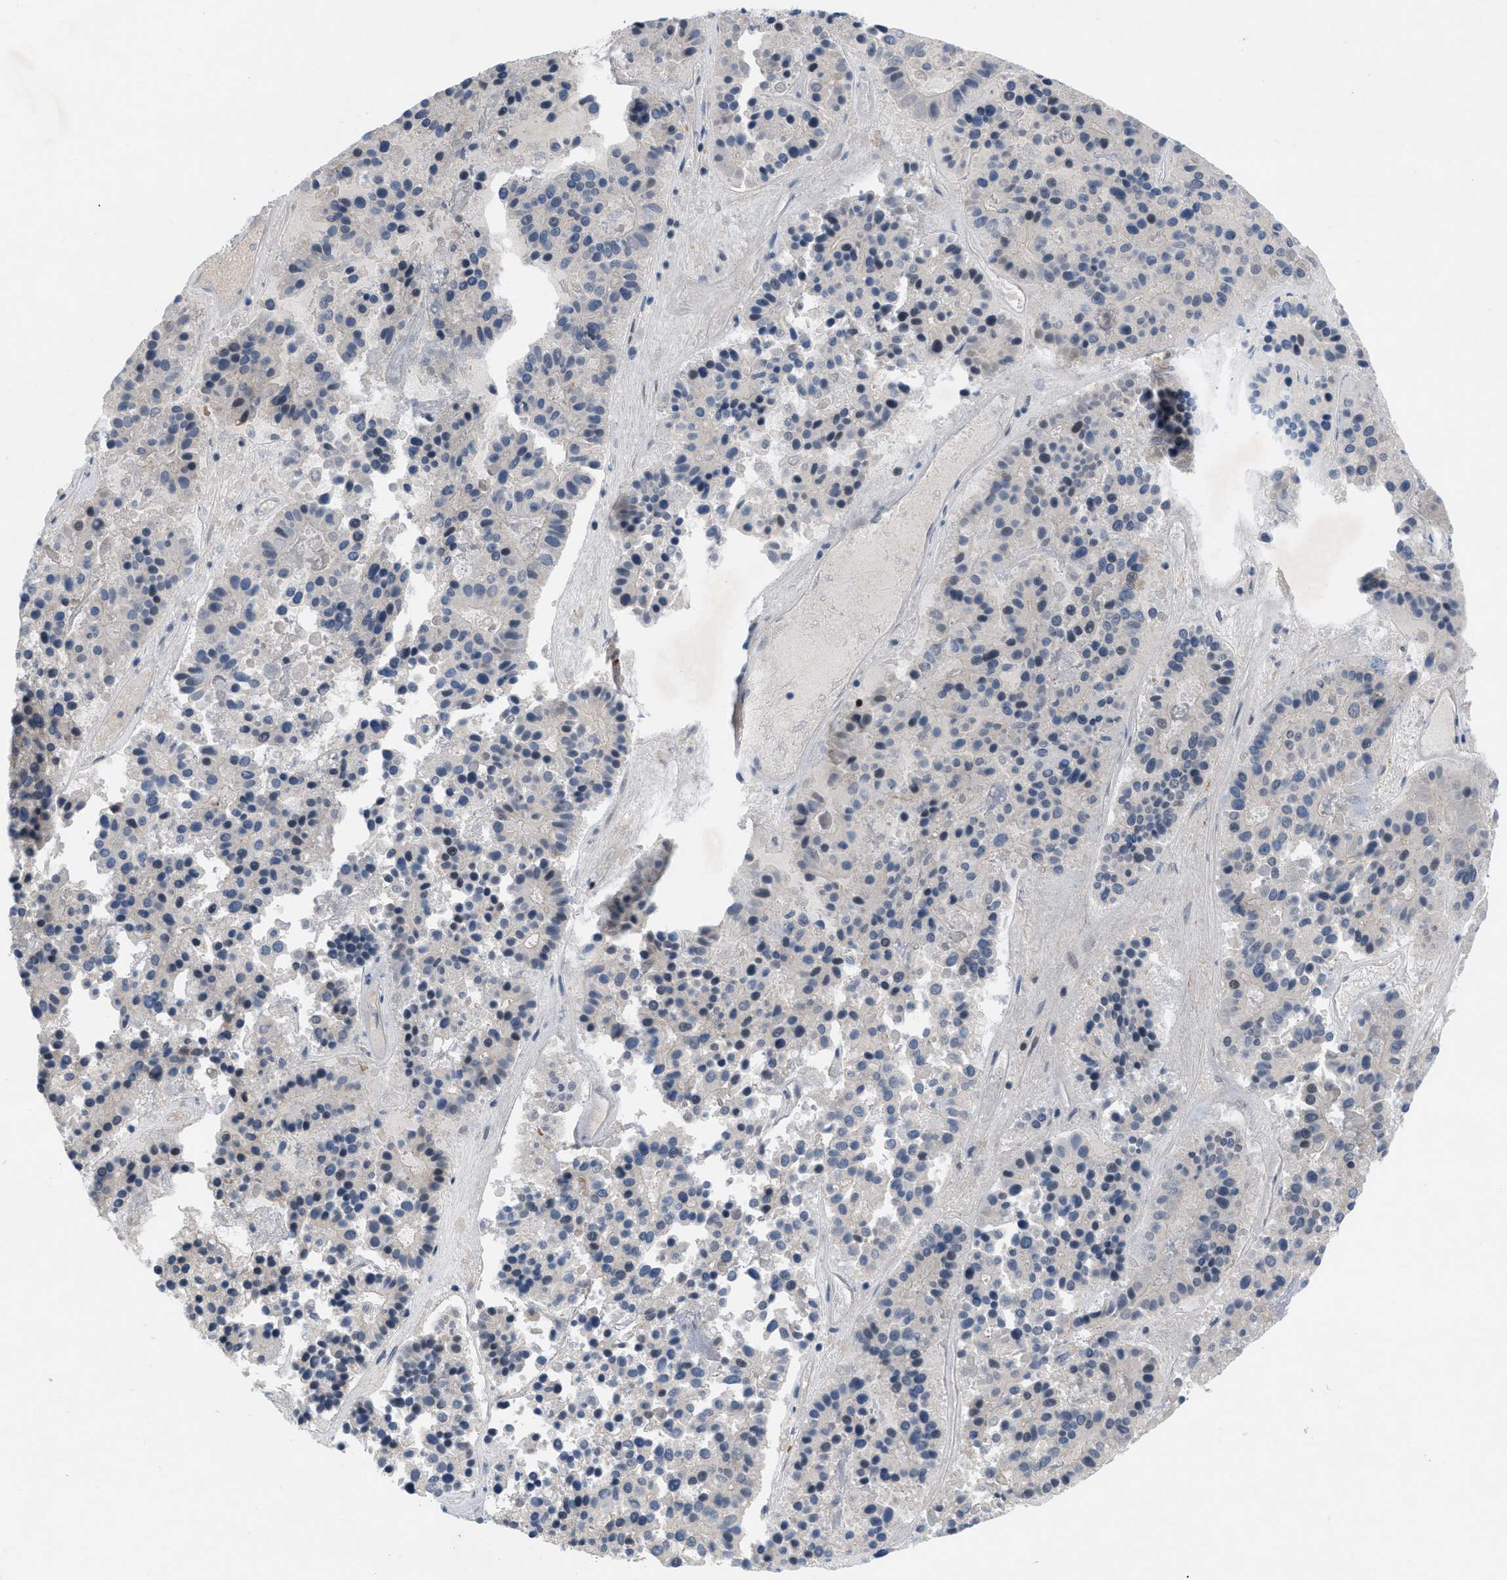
{"staining": {"intensity": "negative", "quantity": "none", "location": "none"}, "tissue": "pancreatic cancer", "cell_type": "Tumor cells", "image_type": "cancer", "snomed": [{"axis": "morphology", "description": "Adenocarcinoma, NOS"}, {"axis": "topography", "description": "Pancreas"}], "caption": "The image exhibits no staining of tumor cells in adenocarcinoma (pancreatic). Brightfield microscopy of immunohistochemistry stained with DAB (brown) and hematoxylin (blue), captured at high magnification.", "gene": "NDEL1", "patient": {"sex": "male", "age": 50}}